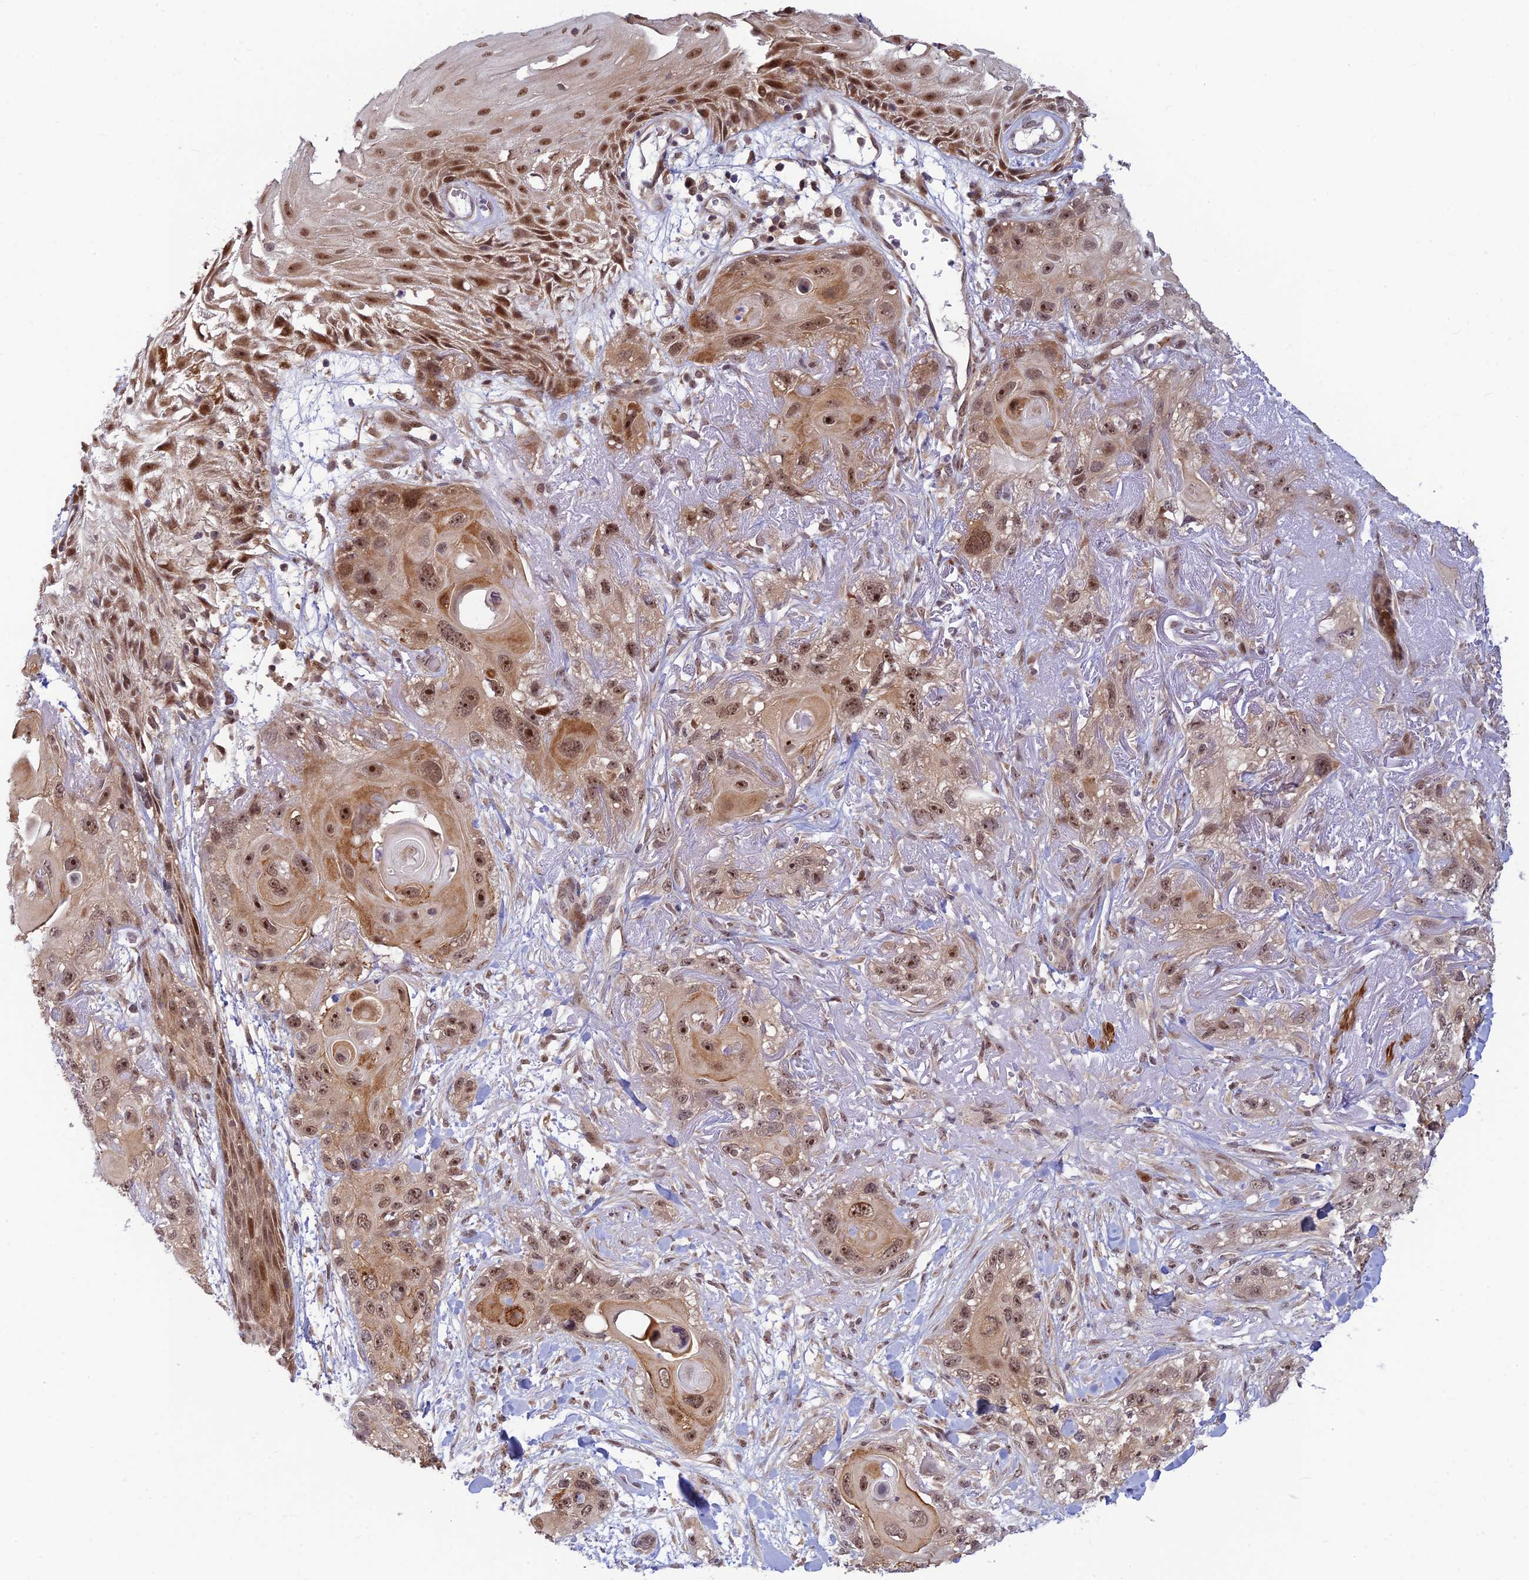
{"staining": {"intensity": "moderate", "quantity": ">75%", "location": "cytoplasmic/membranous,nuclear"}, "tissue": "skin cancer", "cell_type": "Tumor cells", "image_type": "cancer", "snomed": [{"axis": "morphology", "description": "Normal tissue, NOS"}, {"axis": "morphology", "description": "Squamous cell carcinoma, NOS"}, {"axis": "topography", "description": "Skin"}], "caption": "Skin squamous cell carcinoma was stained to show a protein in brown. There is medium levels of moderate cytoplasmic/membranous and nuclear staining in about >75% of tumor cells. (IHC, brightfield microscopy, high magnification).", "gene": "ASPDH", "patient": {"sex": "male", "age": 72}}